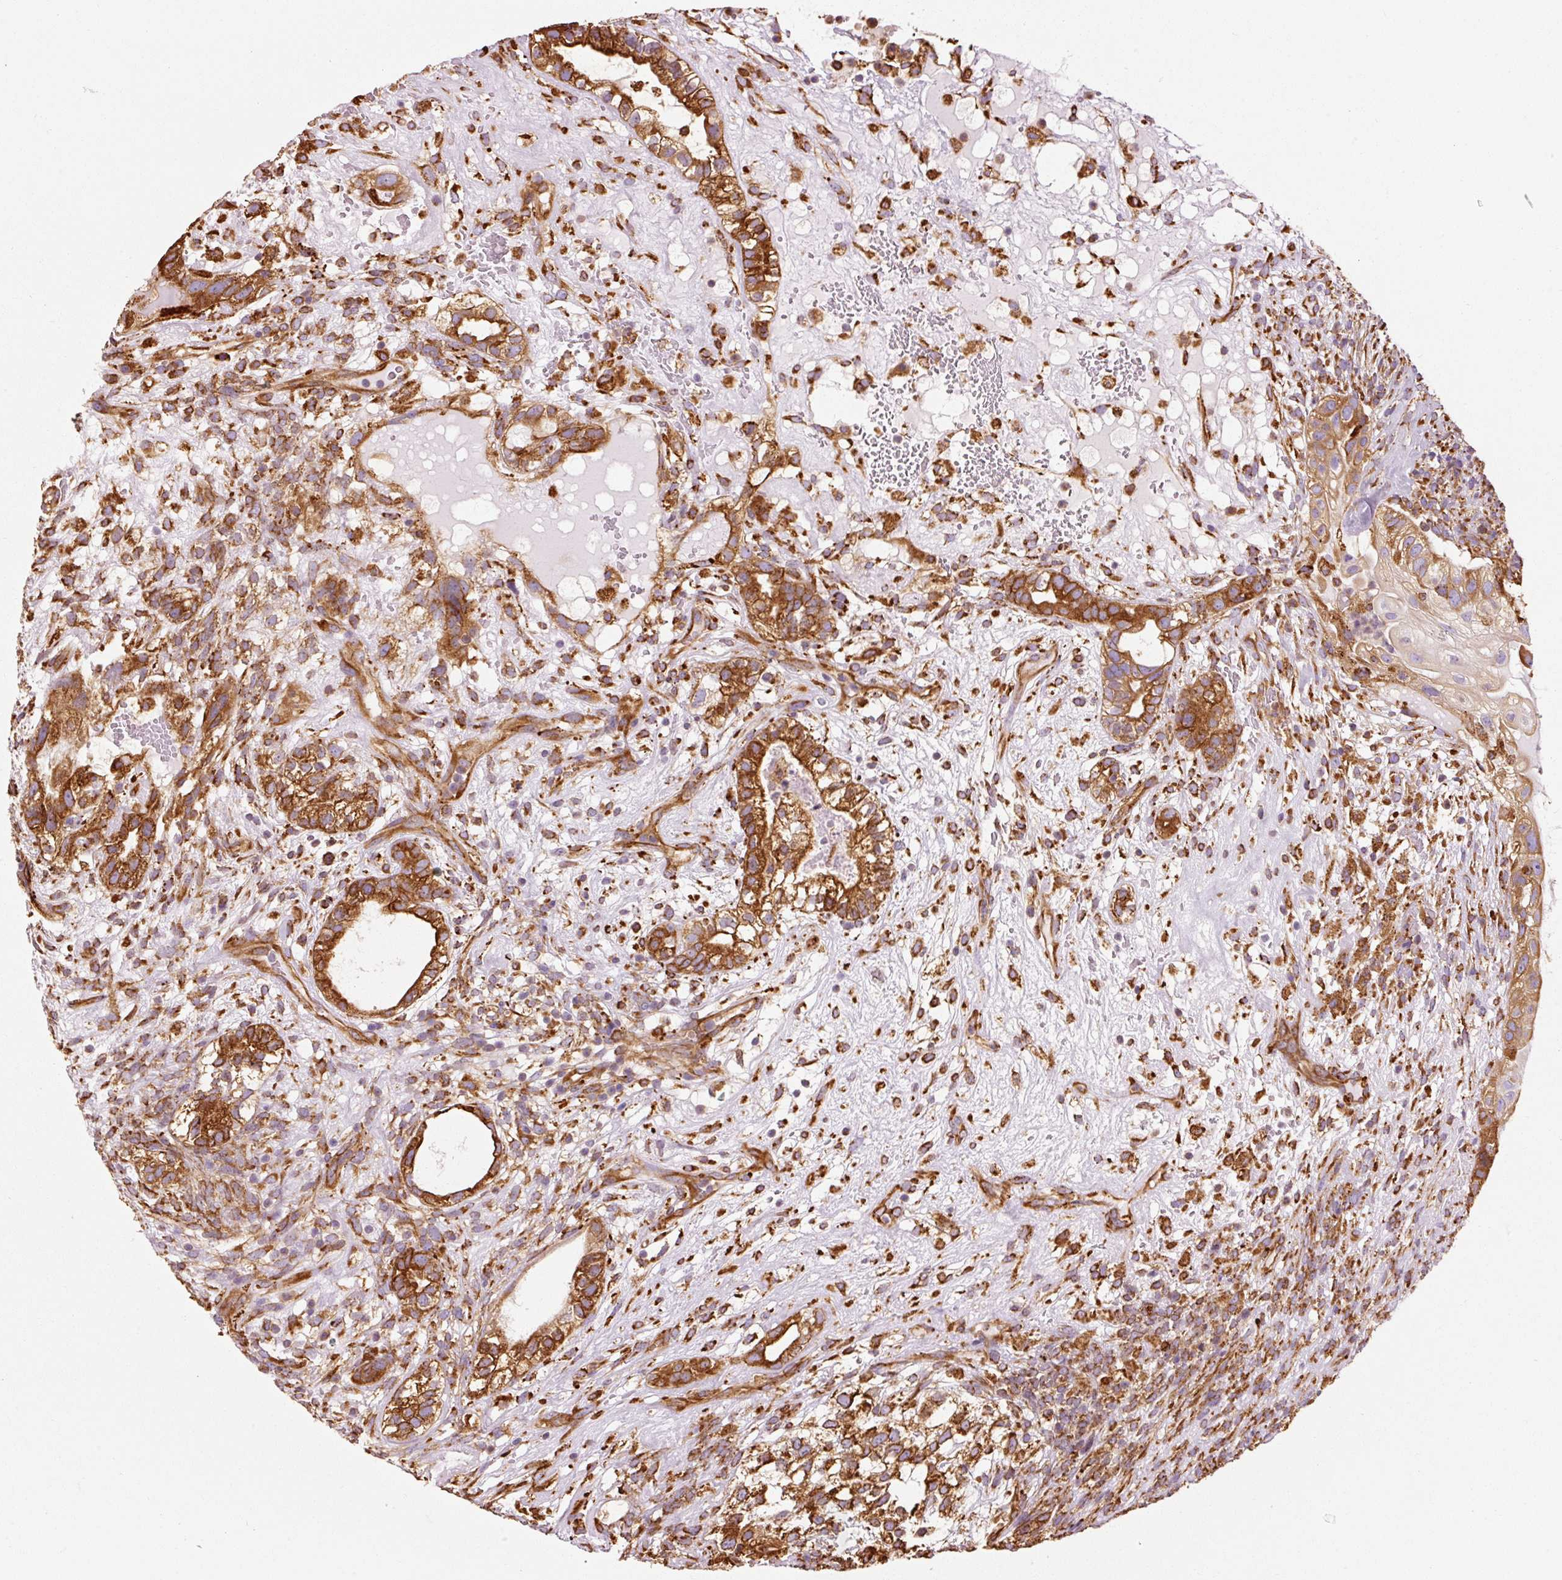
{"staining": {"intensity": "strong", "quantity": ">75%", "location": "cytoplasmic/membranous"}, "tissue": "testis cancer", "cell_type": "Tumor cells", "image_type": "cancer", "snomed": [{"axis": "morphology", "description": "Seminoma, NOS"}, {"axis": "morphology", "description": "Carcinoma, Embryonal, NOS"}, {"axis": "topography", "description": "Testis"}], "caption": "There is high levels of strong cytoplasmic/membranous staining in tumor cells of seminoma (testis), as demonstrated by immunohistochemical staining (brown color).", "gene": "KLC1", "patient": {"sex": "male", "age": 41}}